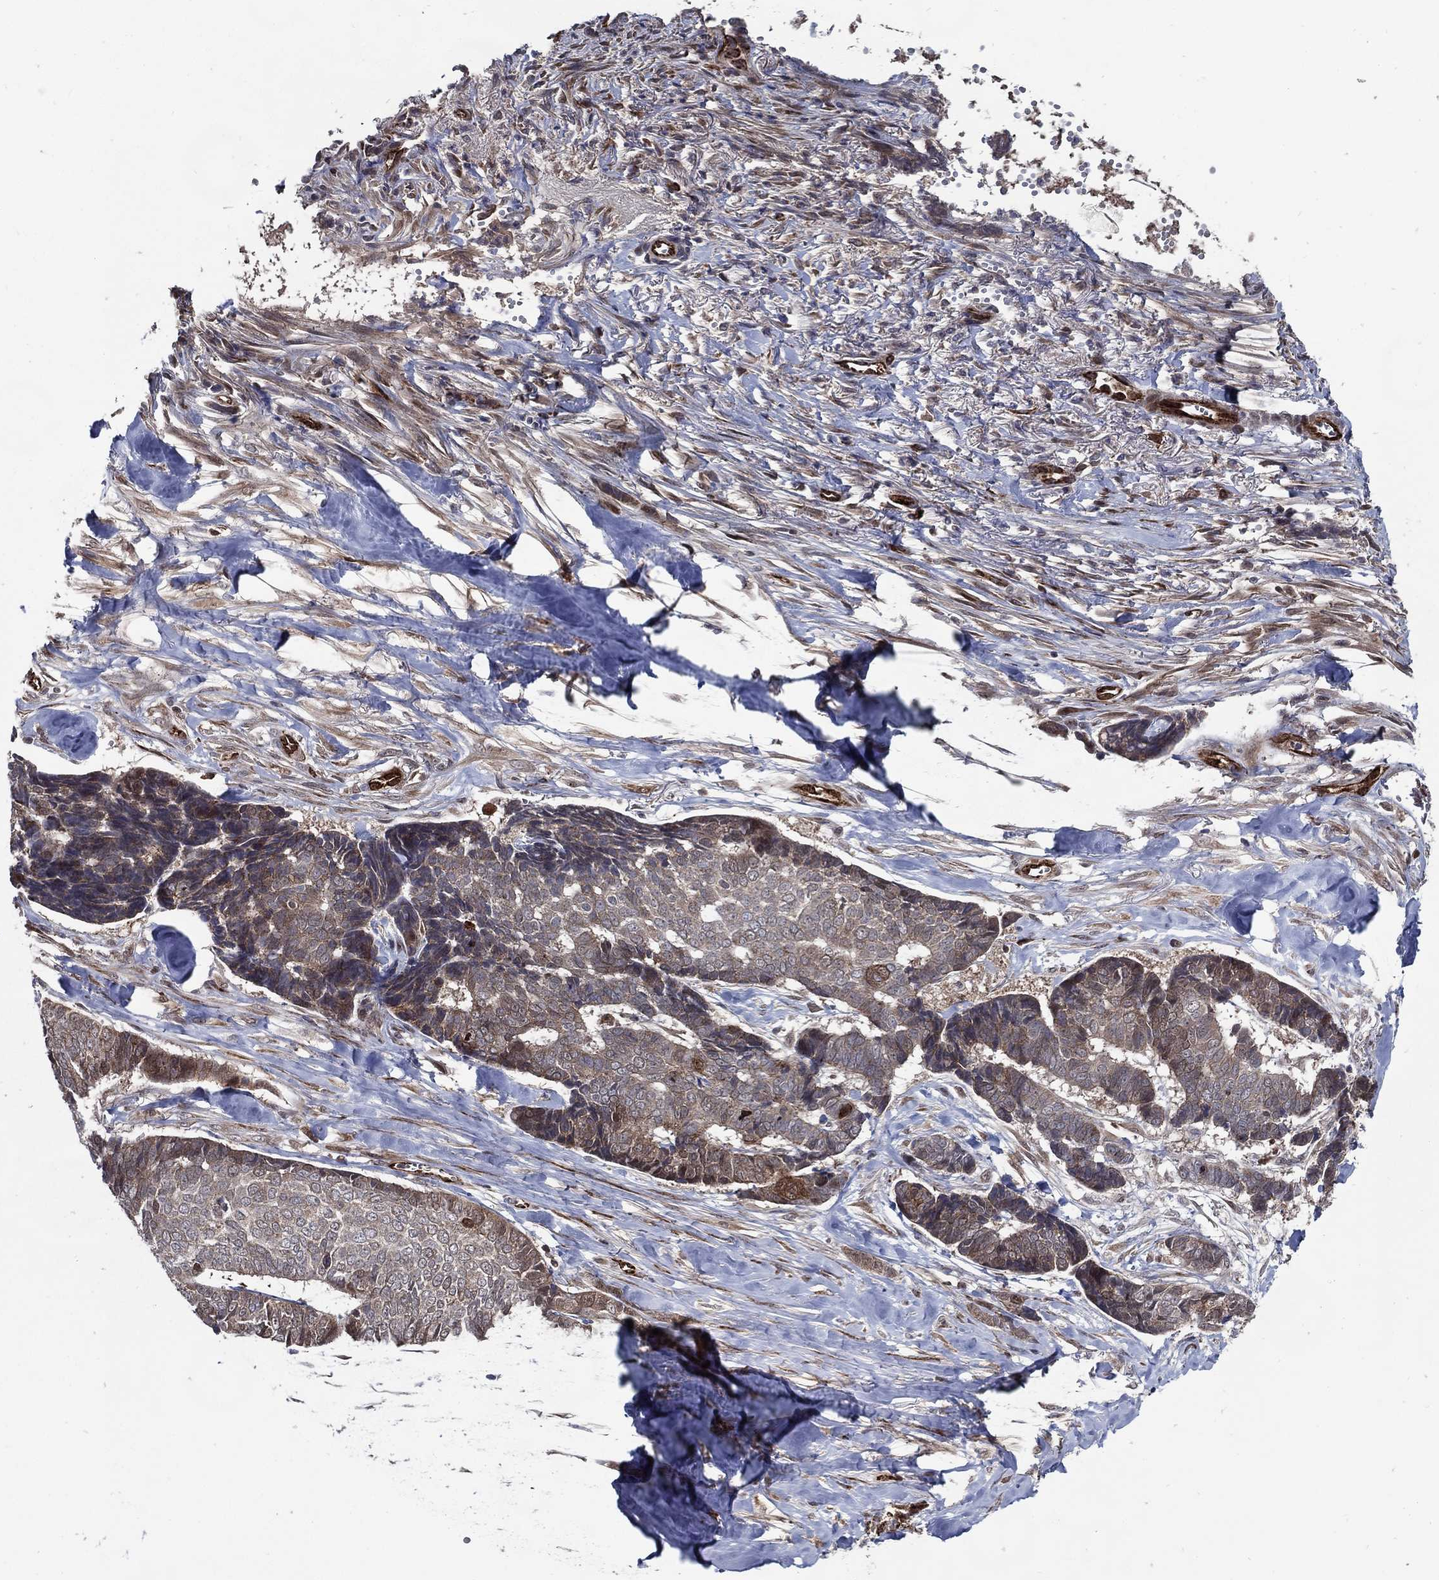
{"staining": {"intensity": "negative", "quantity": "none", "location": "none"}, "tissue": "skin cancer", "cell_type": "Tumor cells", "image_type": "cancer", "snomed": [{"axis": "morphology", "description": "Basal cell carcinoma"}, {"axis": "topography", "description": "Skin"}], "caption": "Immunohistochemistry photomicrograph of human skin basal cell carcinoma stained for a protein (brown), which displays no positivity in tumor cells. (DAB (3,3'-diaminobenzidine) immunohistochemistry with hematoxylin counter stain).", "gene": "ARHGAP11A", "patient": {"sex": "male", "age": 86}}